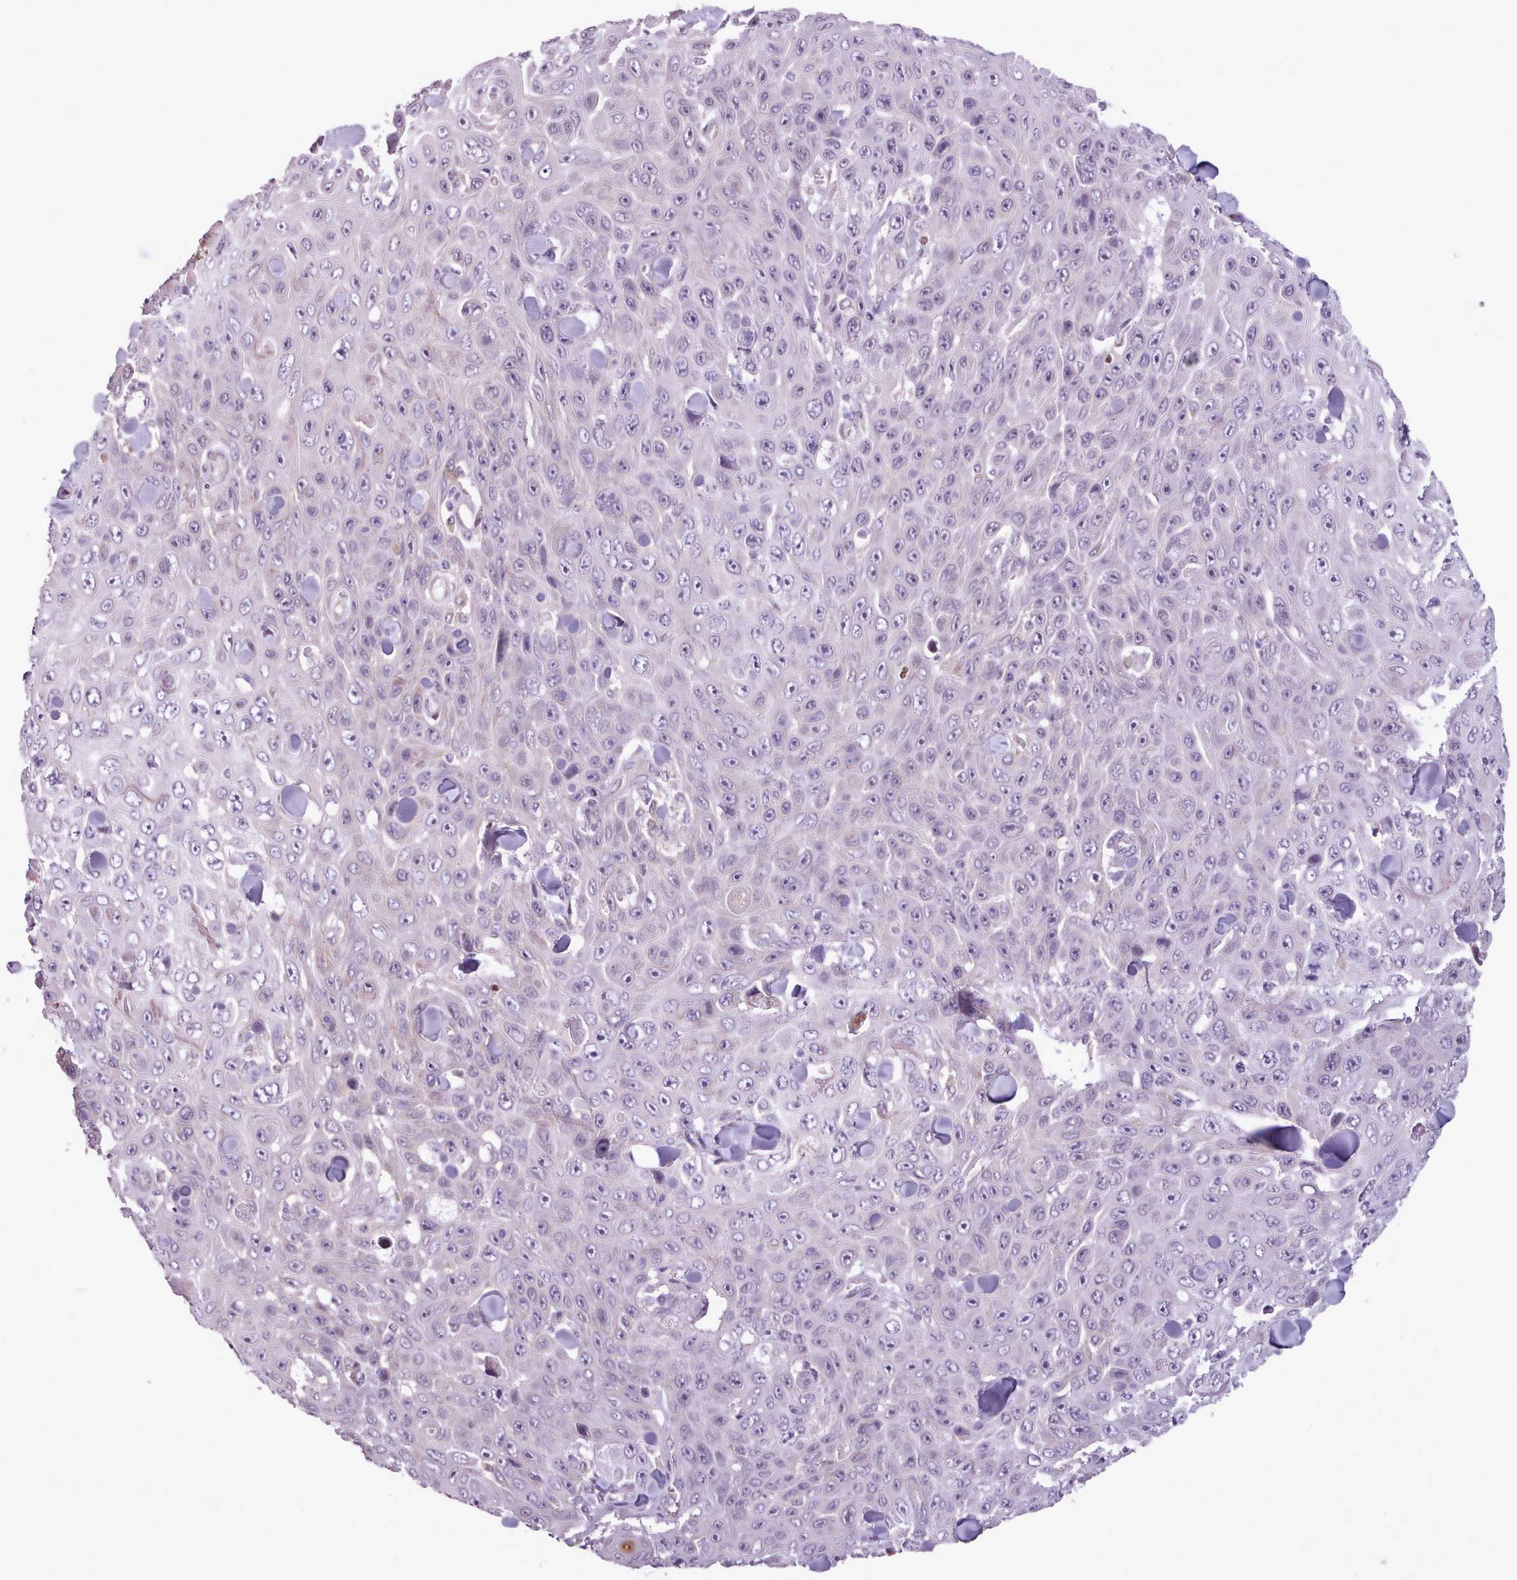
{"staining": {"intensity": "negative", "quantity": "none", "location": "none"}, "tissue": "skin cancer", "cell_type": "Tumor cells", "image_type": "cancer", "snomed": [{"axis": "morphology", "description": "Squamous cell carcinoma, NOS"}, {"axis": "topography", "description": "Skin"}], "caption": "Human skin cancer stained for a protein using immunohistochemistry displays no positivity in tumor cells.", "gene": "SLURP1", "patient": {"sex": "male", "age": 82}}